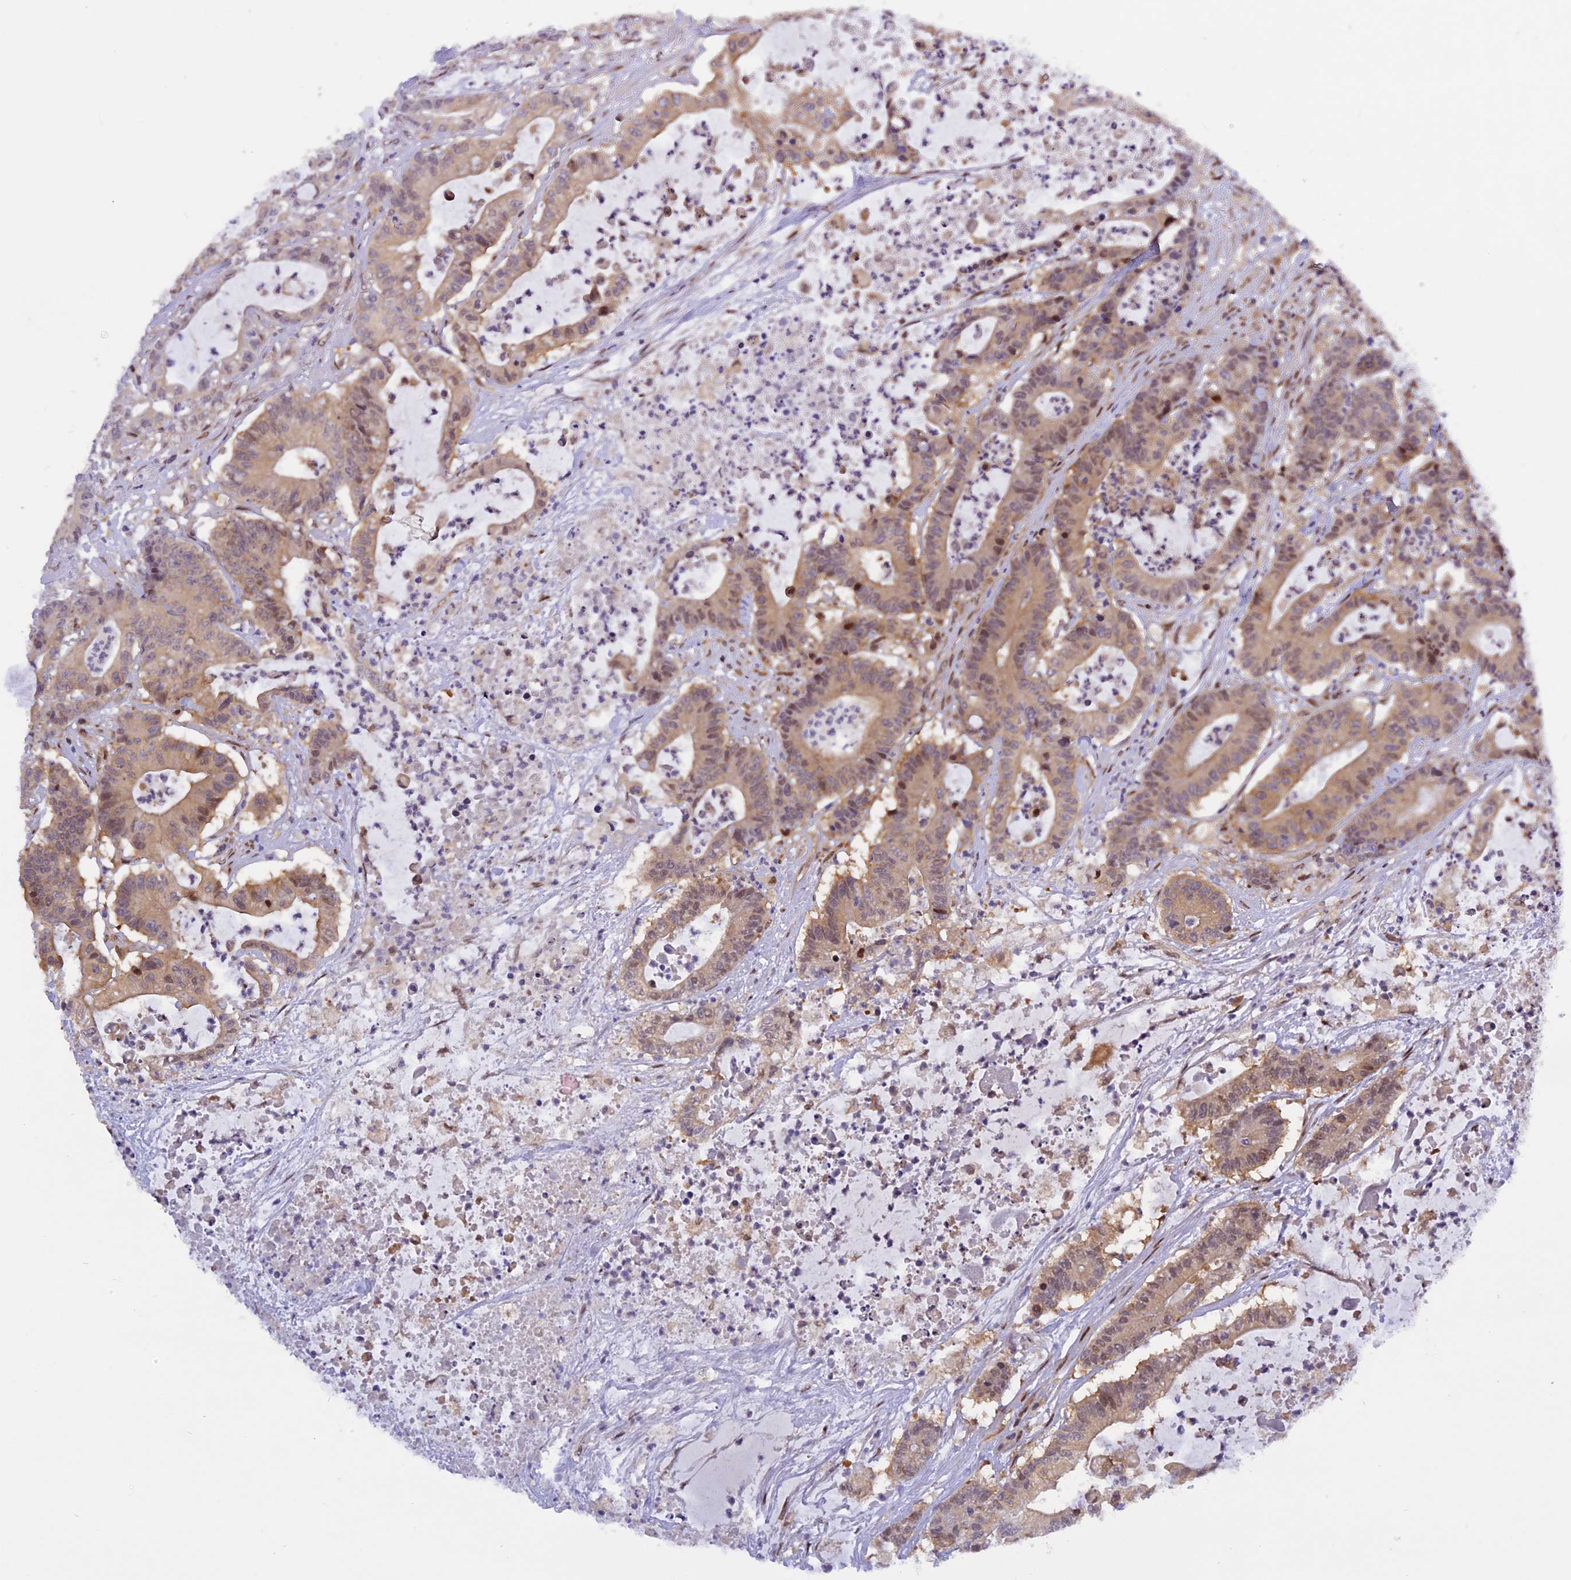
{"staining": {"intensity": "weak", "quantity": ">75%", "location": "cytoplasmic/membranous"}, "tissue": "colorectal cancer", "cell_type": "Tumor cells", "image_type": "cancer", "snomed": [{"axis": "morphology", "description": "Adenocarcinoma, NOS"}, {"axis": "topography", "description": "Colon"}], "caption": "IHC micrograph of human adenocarcinoma (colorectal) stained for a protein (brown), which shows low levels of weak cytoplasmic/membranous positivity in approximately >75% of tumor cells.", "gene": "RABGGTA", "patient": {"sex": "female", "age": 84}}